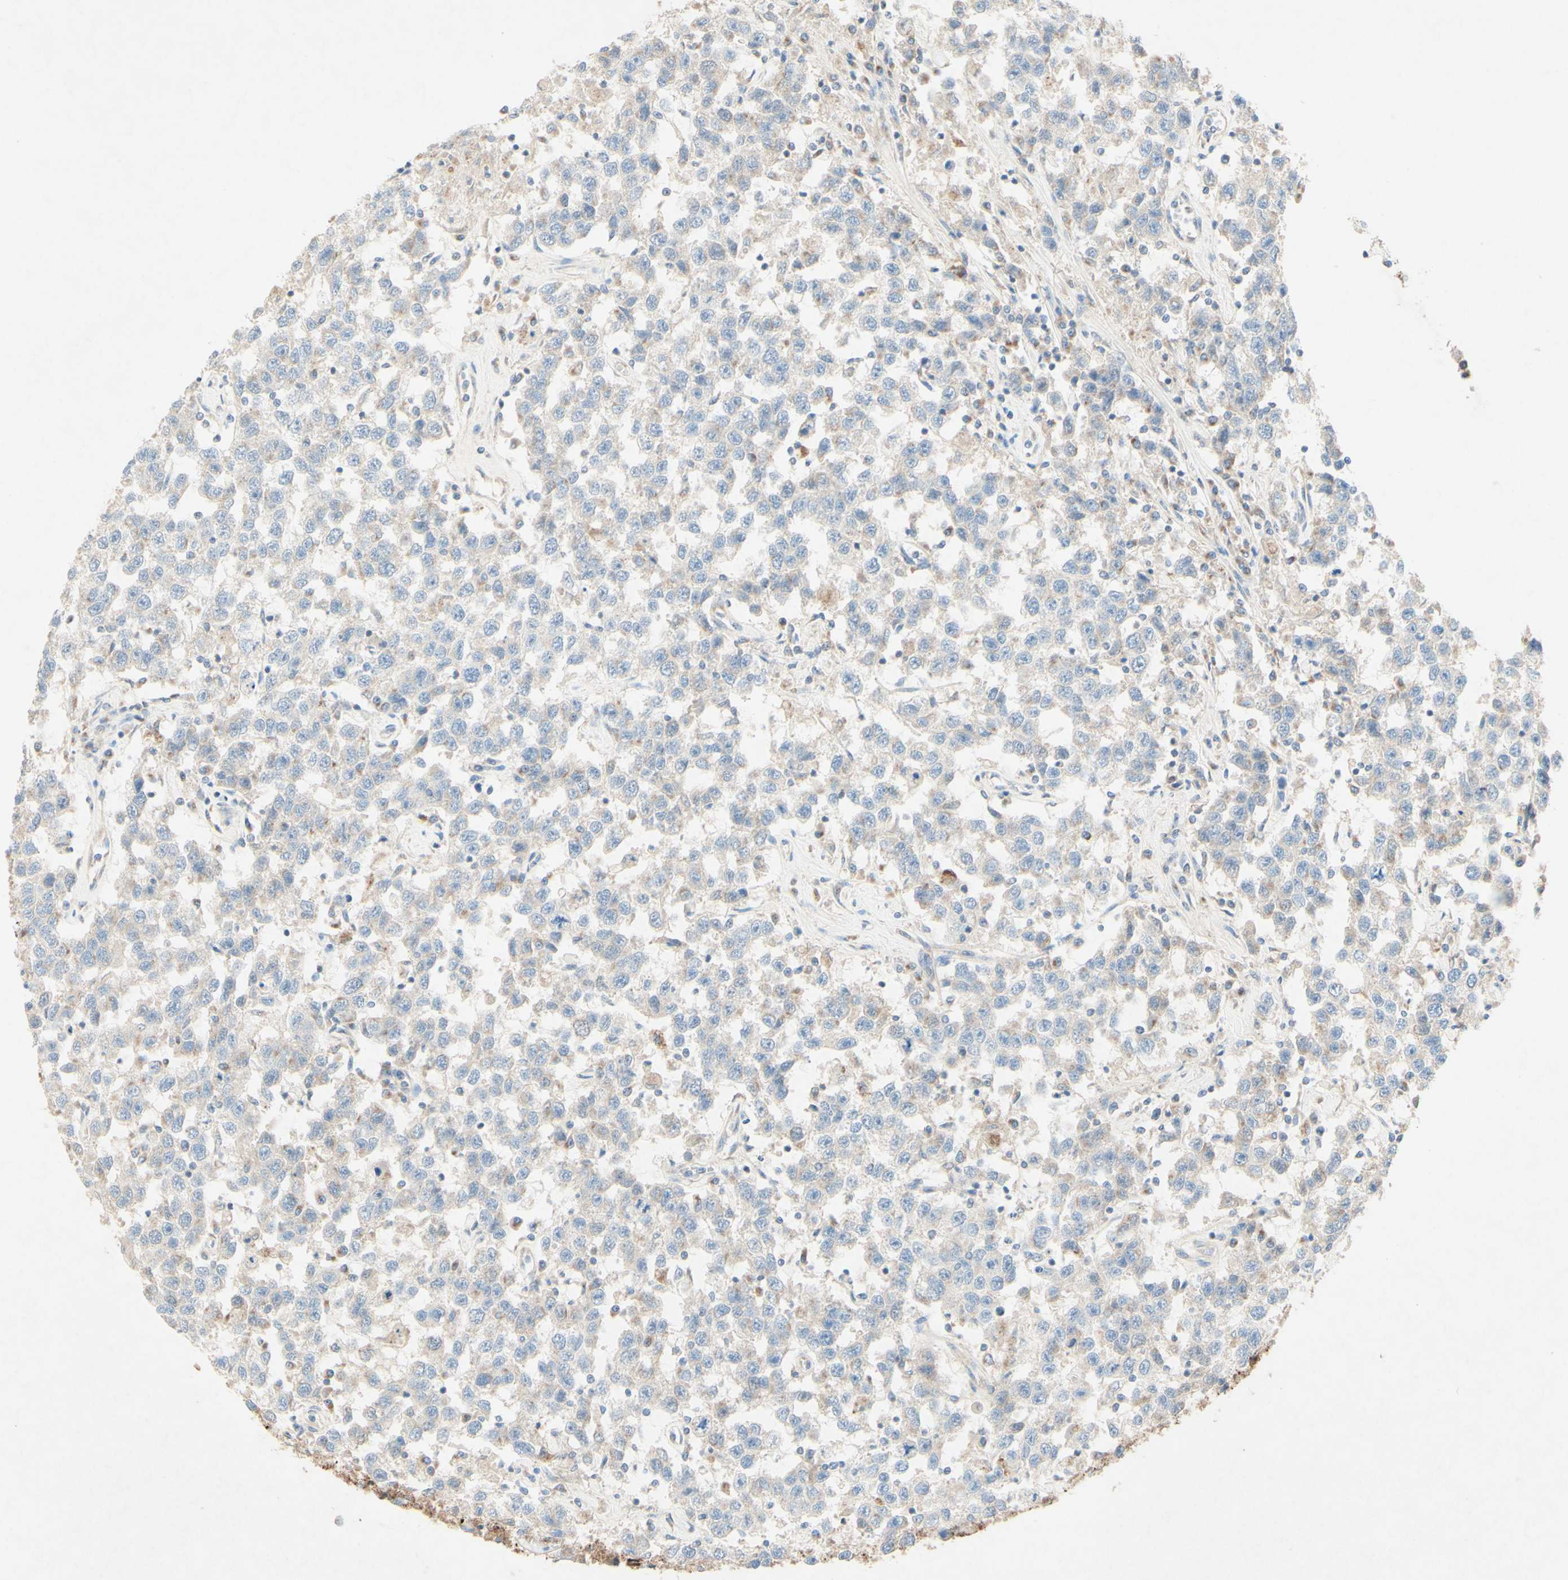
{"staining": {"intensity": "weak", "quantity": ">75%", "location": "cytoplasmic/membranous"}, "tissue": "testis cancer", "cell_type": "Tumor cells", "image_type": "cancer", "snomed": [{"axis": "morphology", "description": "Seminoma, NOS"}, {"axis": "topography", "description": "Testis"}], "caption": "Immunohistochemical staining of human testis cancer displays low levels of weak cytoplasmic/membranous staining in approximately >75% of tumor cells.", "gene": "MTM1", "patient": {"sex": "male", "age": 41}}